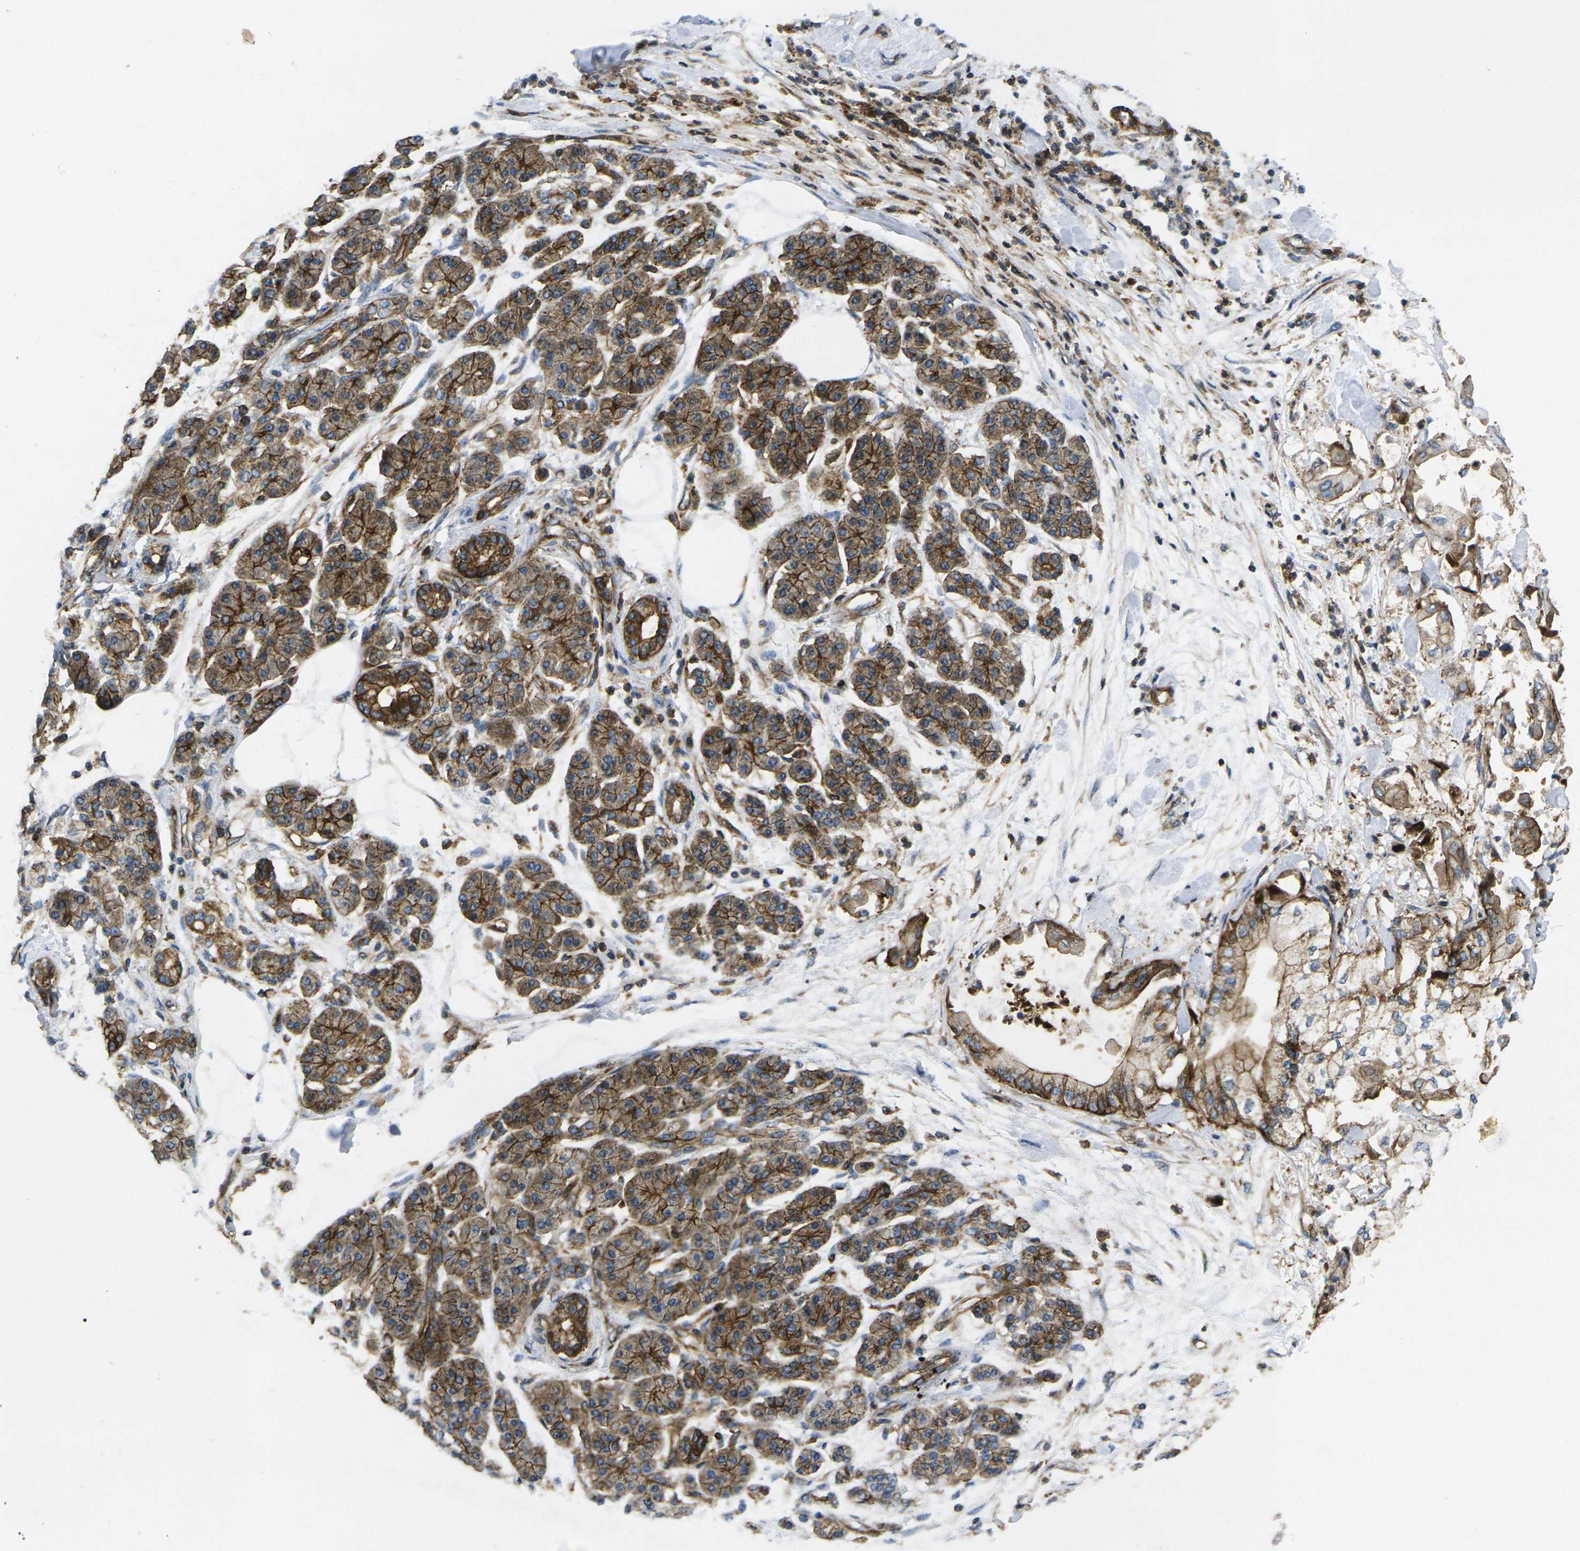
{"staining": {"intensity": "strong", "quantity": ">75%", "location": "cytoplasmic/membranous"}, "tissue": "pancreatic cancer", "cell_type": "Tumor cells", "image_type": "cancer", "snomed": [{"axis": "morphology", "description": "Adenocarcinoma, NOS"}, {"axis": "morphology", "description": "Adenocarcinoma, metastatic, NOS"}, {"axis": "topography", "description": "Lymph node"}, {"axis": "topography", "description": "Pancreas"}, {"axis": "topography", "description": "Duodenum"}], "caption": "Immunohistochemistry (IHC) histopathology image of neoplastic tissue: human pancreatic cancer (adenocarcinoma) stained using immunohistochemistry demonstrates high levels of strong protein expression localized specifically in the cytoplasmic/membranous of tumor cells, appearing as a cytoplasmic/membranous brown color.", "gene": "IQGAP1", "patient": {"sex": "female", "age": 64}}